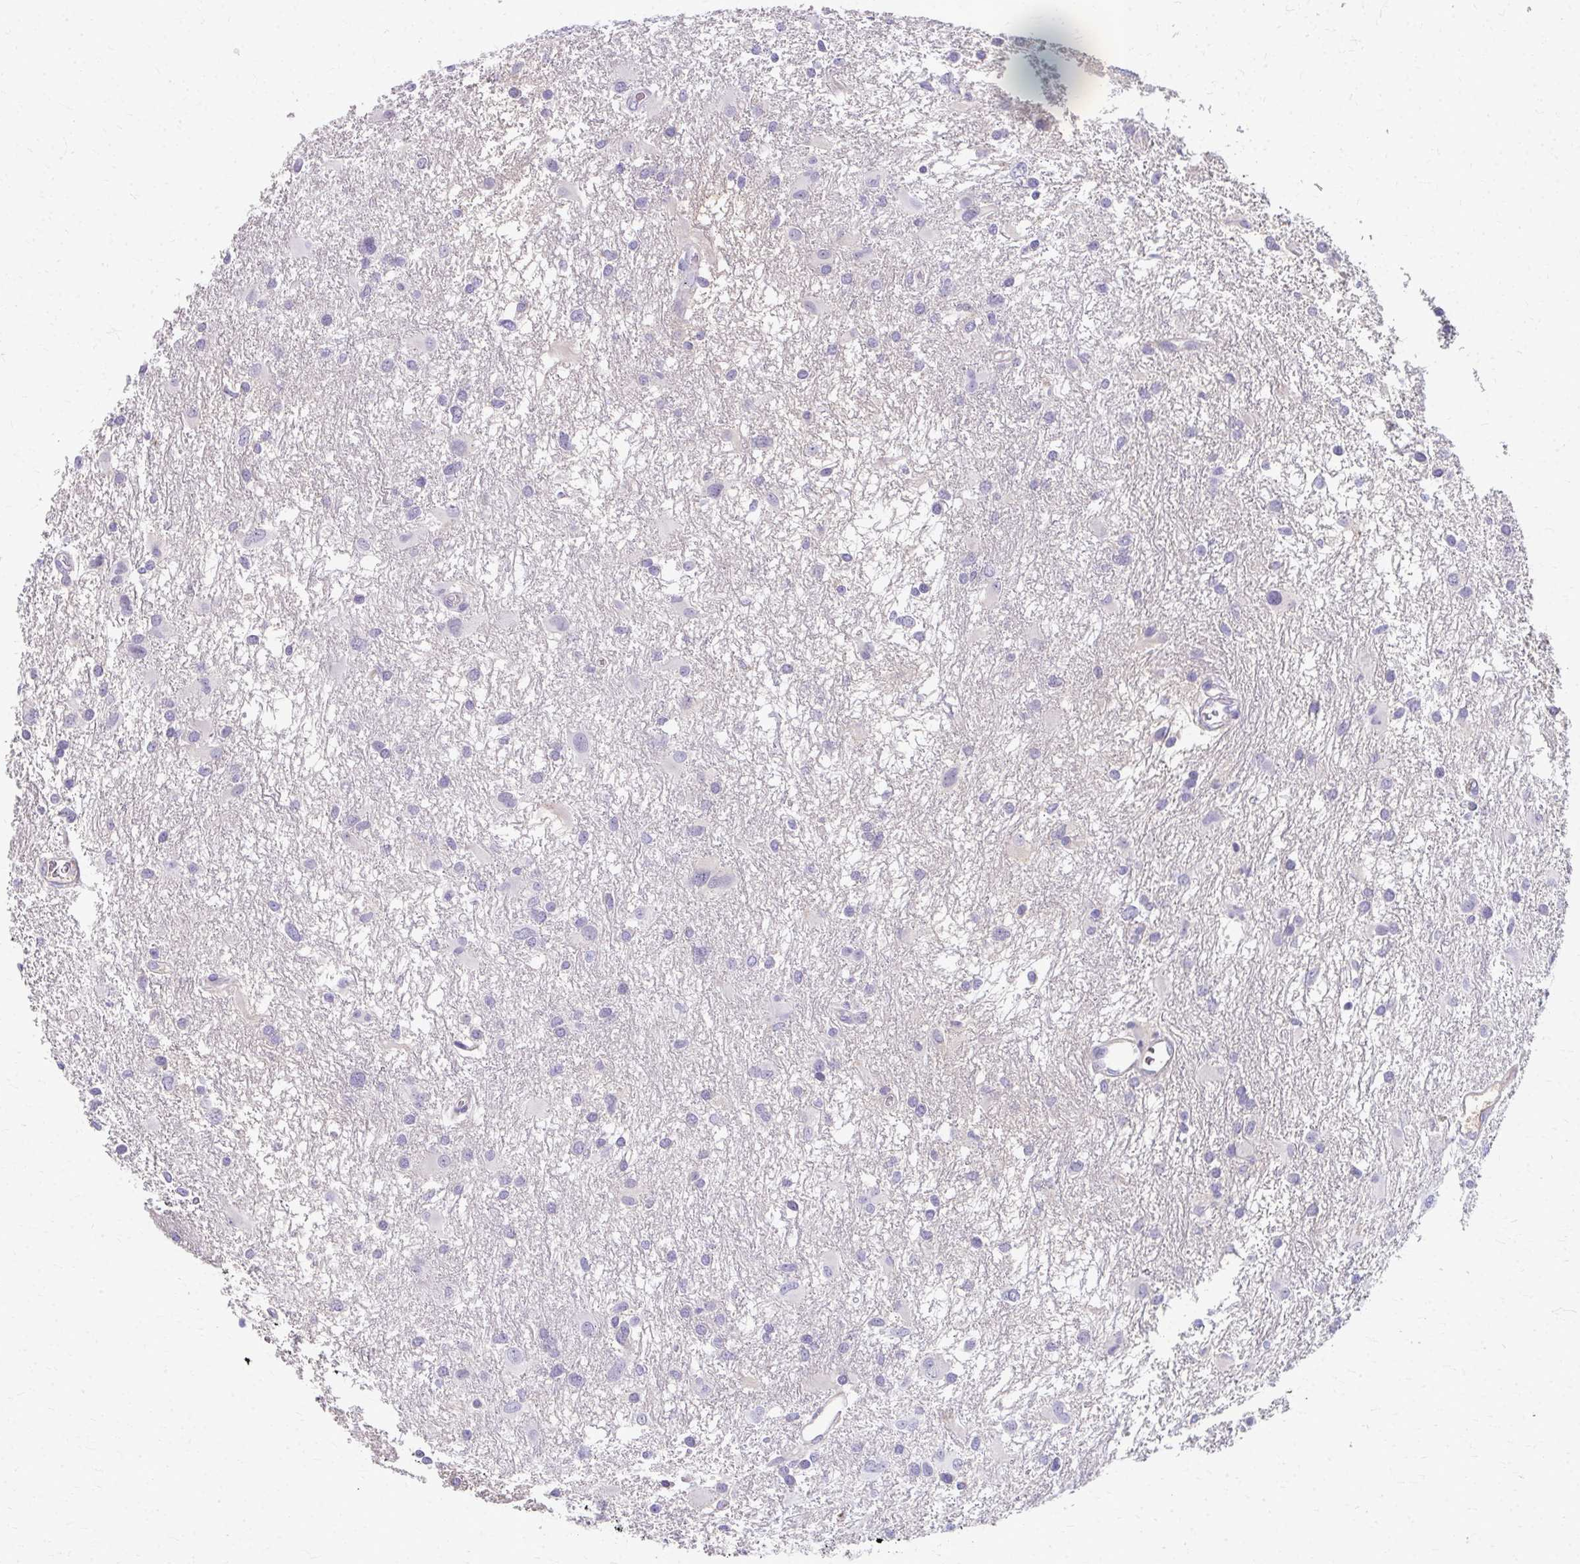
{"staining": {"intensity": "negative", "quantity": "none", "location": "none"}, "tissue": "glioma", "cell_type": "Tumor cells", "image_type": "cancer", "snomed": [{"axis": "morphology", "description": "Glioma, malignant, High grade"}, {"axis": "topography", "description": "Brain"}], "caption": "Tumor cells are negative for brown protein staining in malignant high-grade glioma.", "gene": "ADIPOQ", "patient": {"sex": "male", "age": 53}}